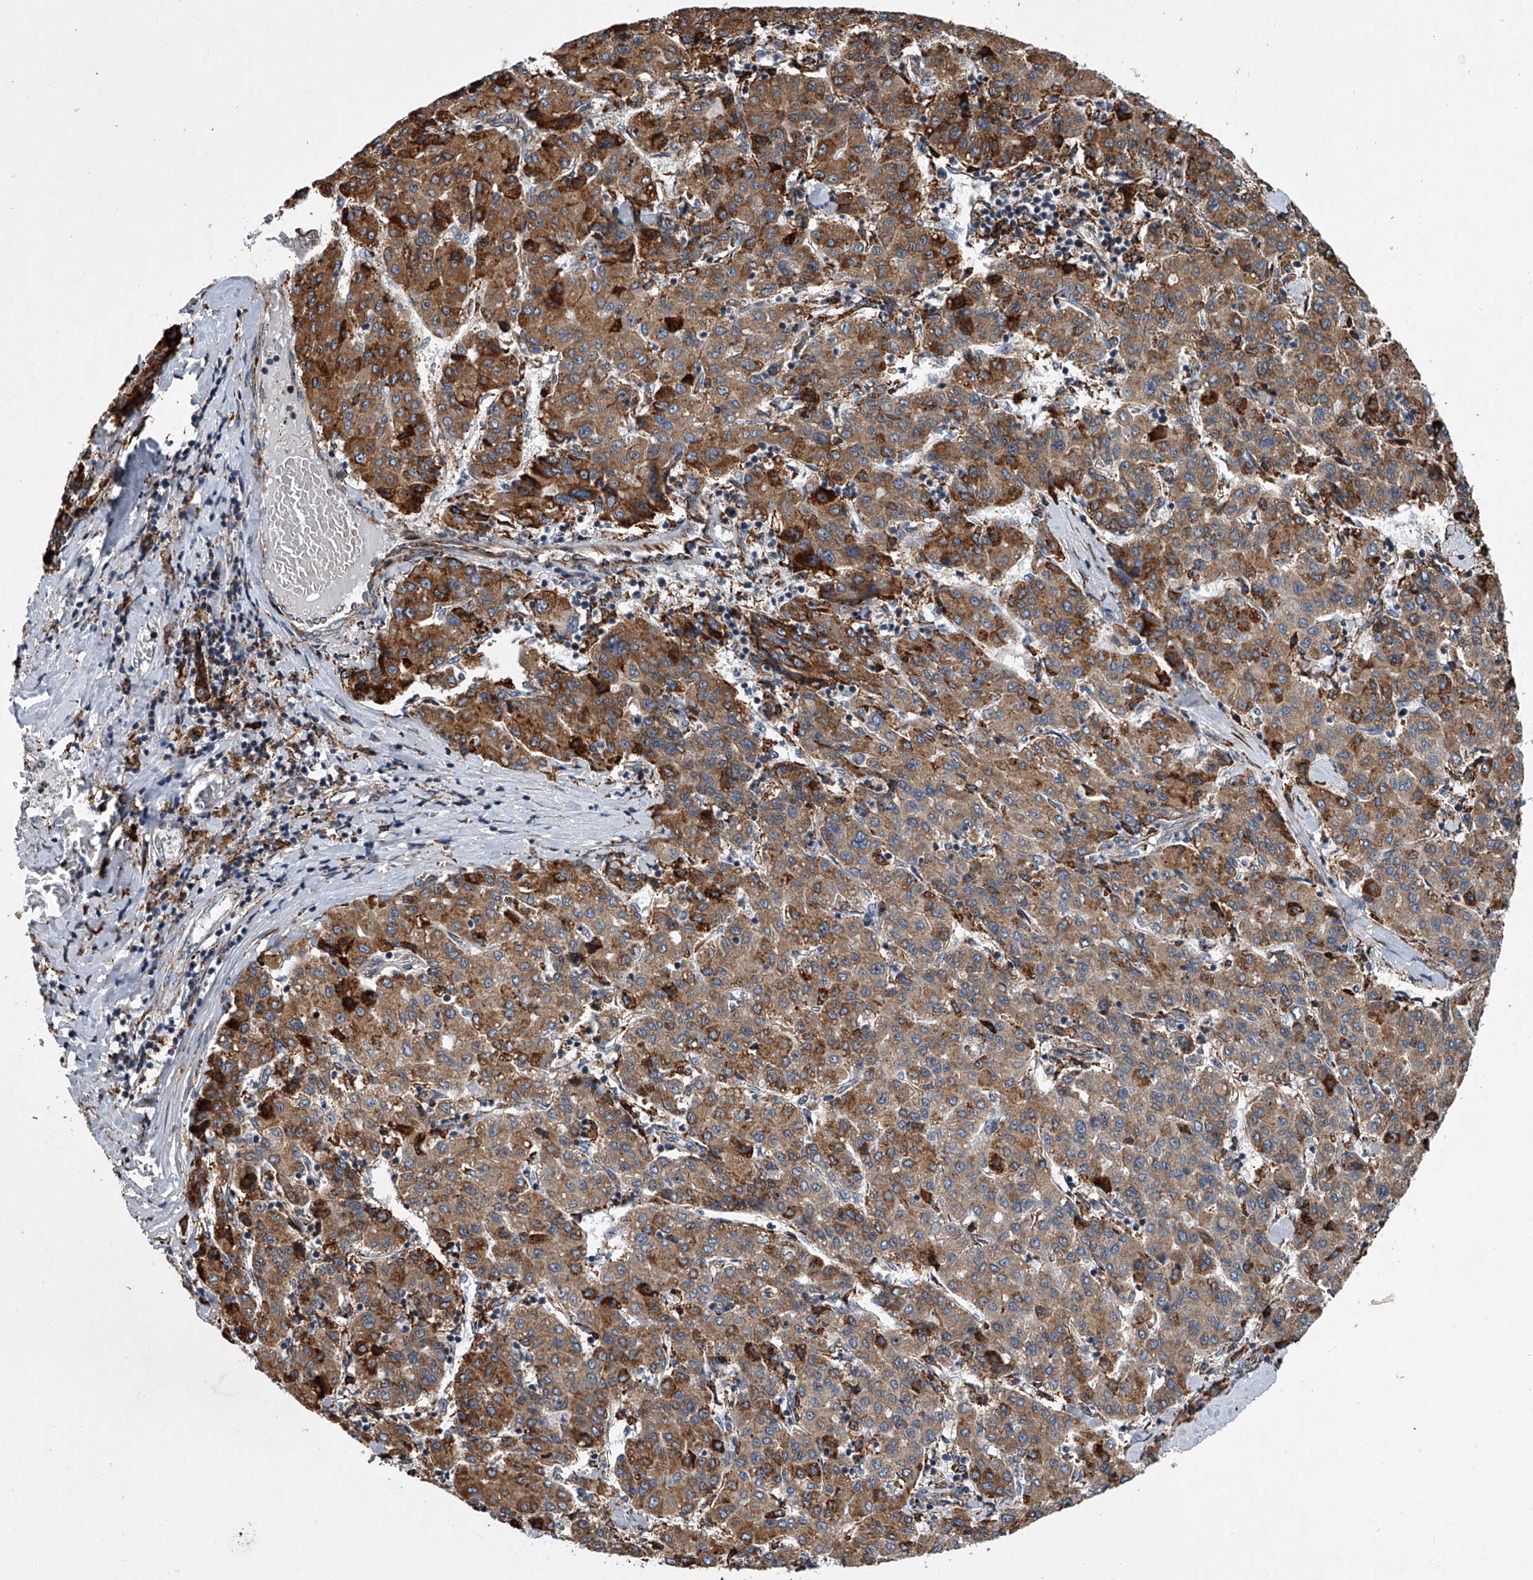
{"staining": {"intensity": "moderate", "quantity": ">75%", "location": "cytoplasmic/membranous"}, "tissue": "liver cancer", "cell_type": "Tumor cells", "image_type": "cancer", "snomed": [{"axis": "morphology", "description": "Carcinoma, Hepatocellular, NOS"}, {"axis": "topography", "description": "Liver"}], "caption": "Liver cancer was stained to show a protein in brown. There is medium levels of moderate cytoplasmic/membranous expression in approximately >75% of tumor cells.", "gene": "TMEM63C", "patient": {"sex": "male", "age": 65}}